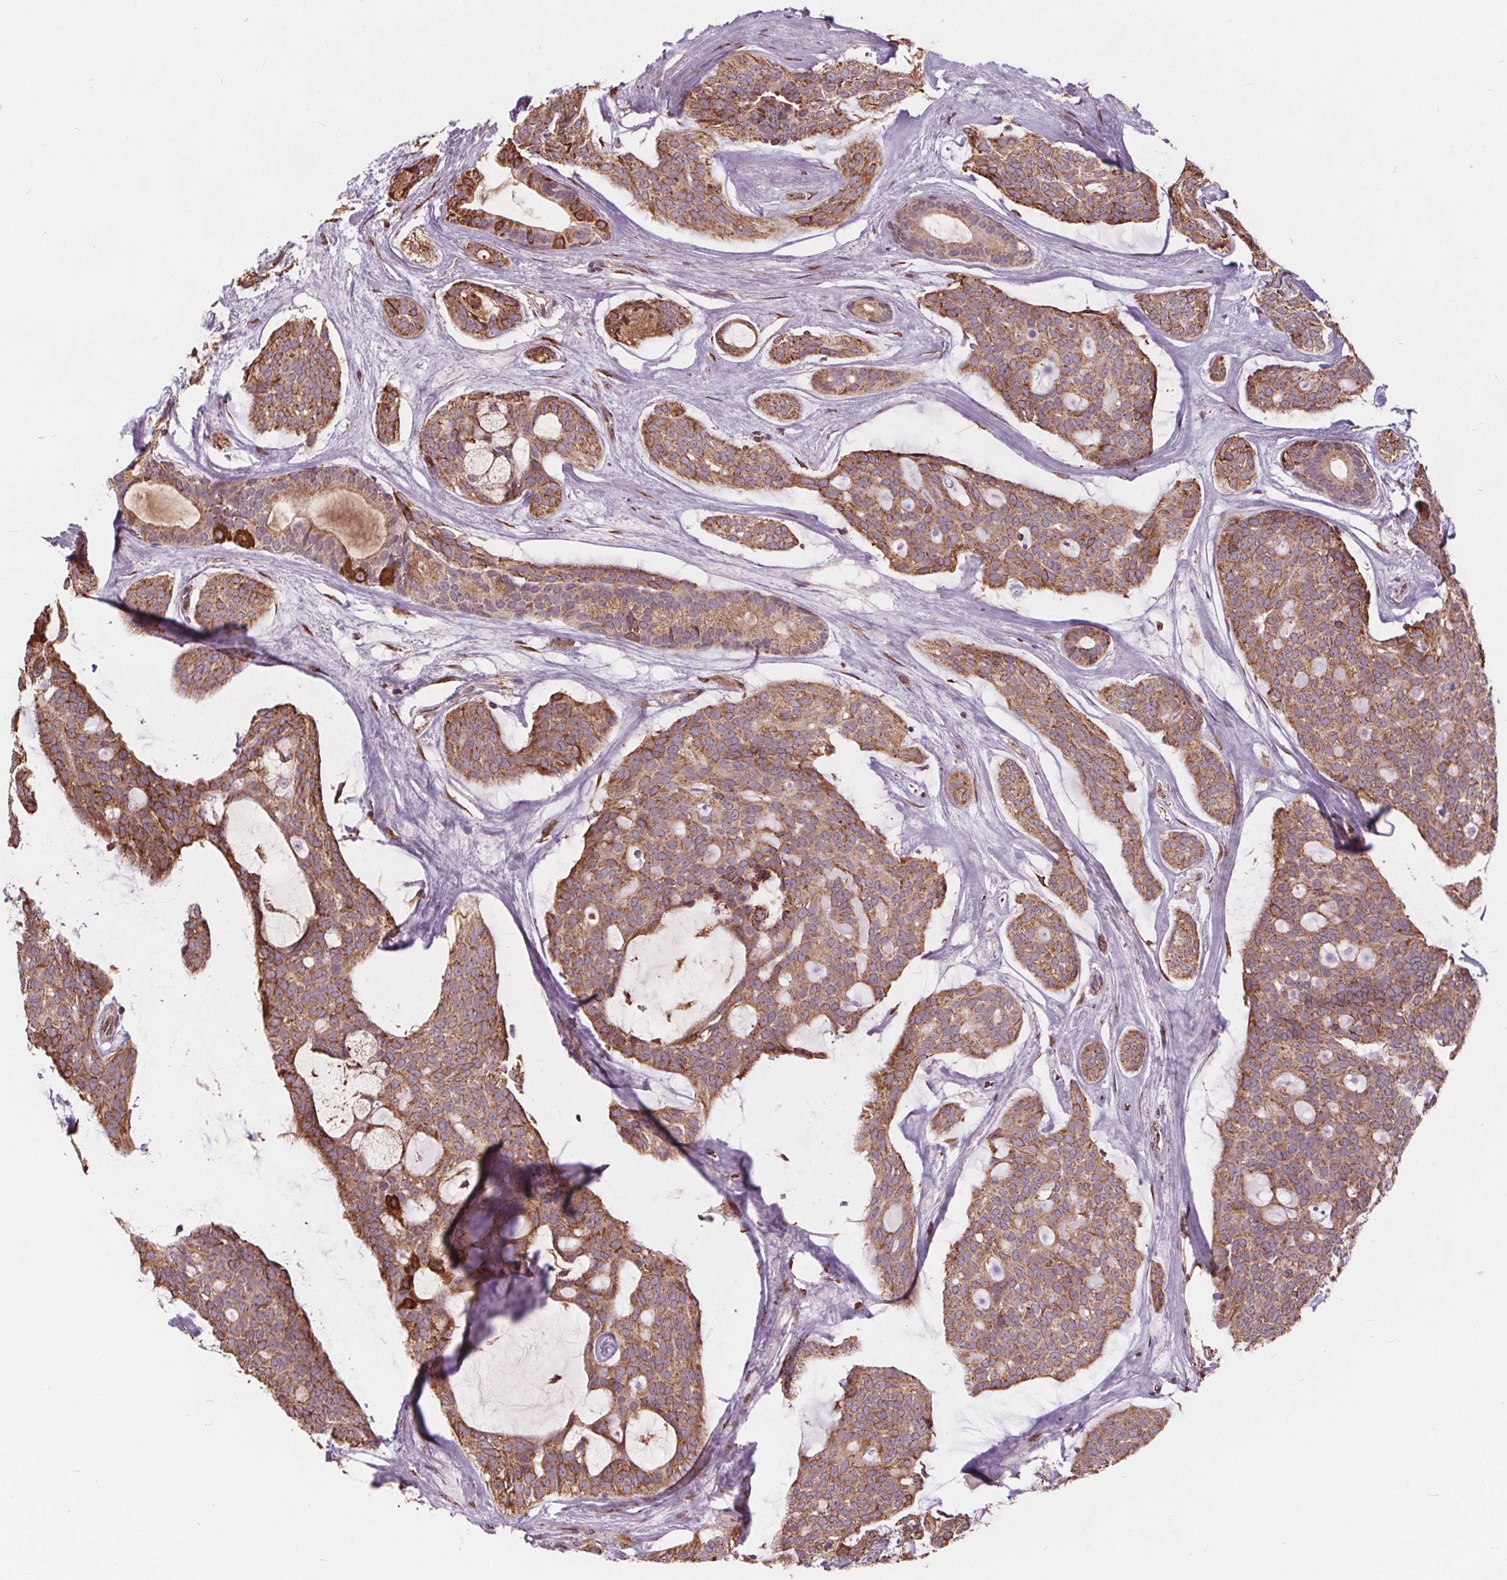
{"staining": {"intensity": "moderate", "quantity": ">75%", "location": "cytoplasmic/membranous"}, "tissue": "head and neck cancer", "cell_type": "Tumor cells", "image_type": "cancer", "snomed": [{"axis": "morphology", "description": "Adenocarcinoma, NOS"}, {"axis": "topography", "description": "Head-Neck"}], "caption": "The histopathology image displays immunohistochemical staining of head and neck cancer (adenocarcinoma). There is moderate cytoplasmic/membranous positivity is seen in approximately >75% of tumor cells. (DAB IHC, brown staining for protein, blue staining for nuclei).", "gene": "PLSCR3", "patient": {"sex": "male", "age": 66}}